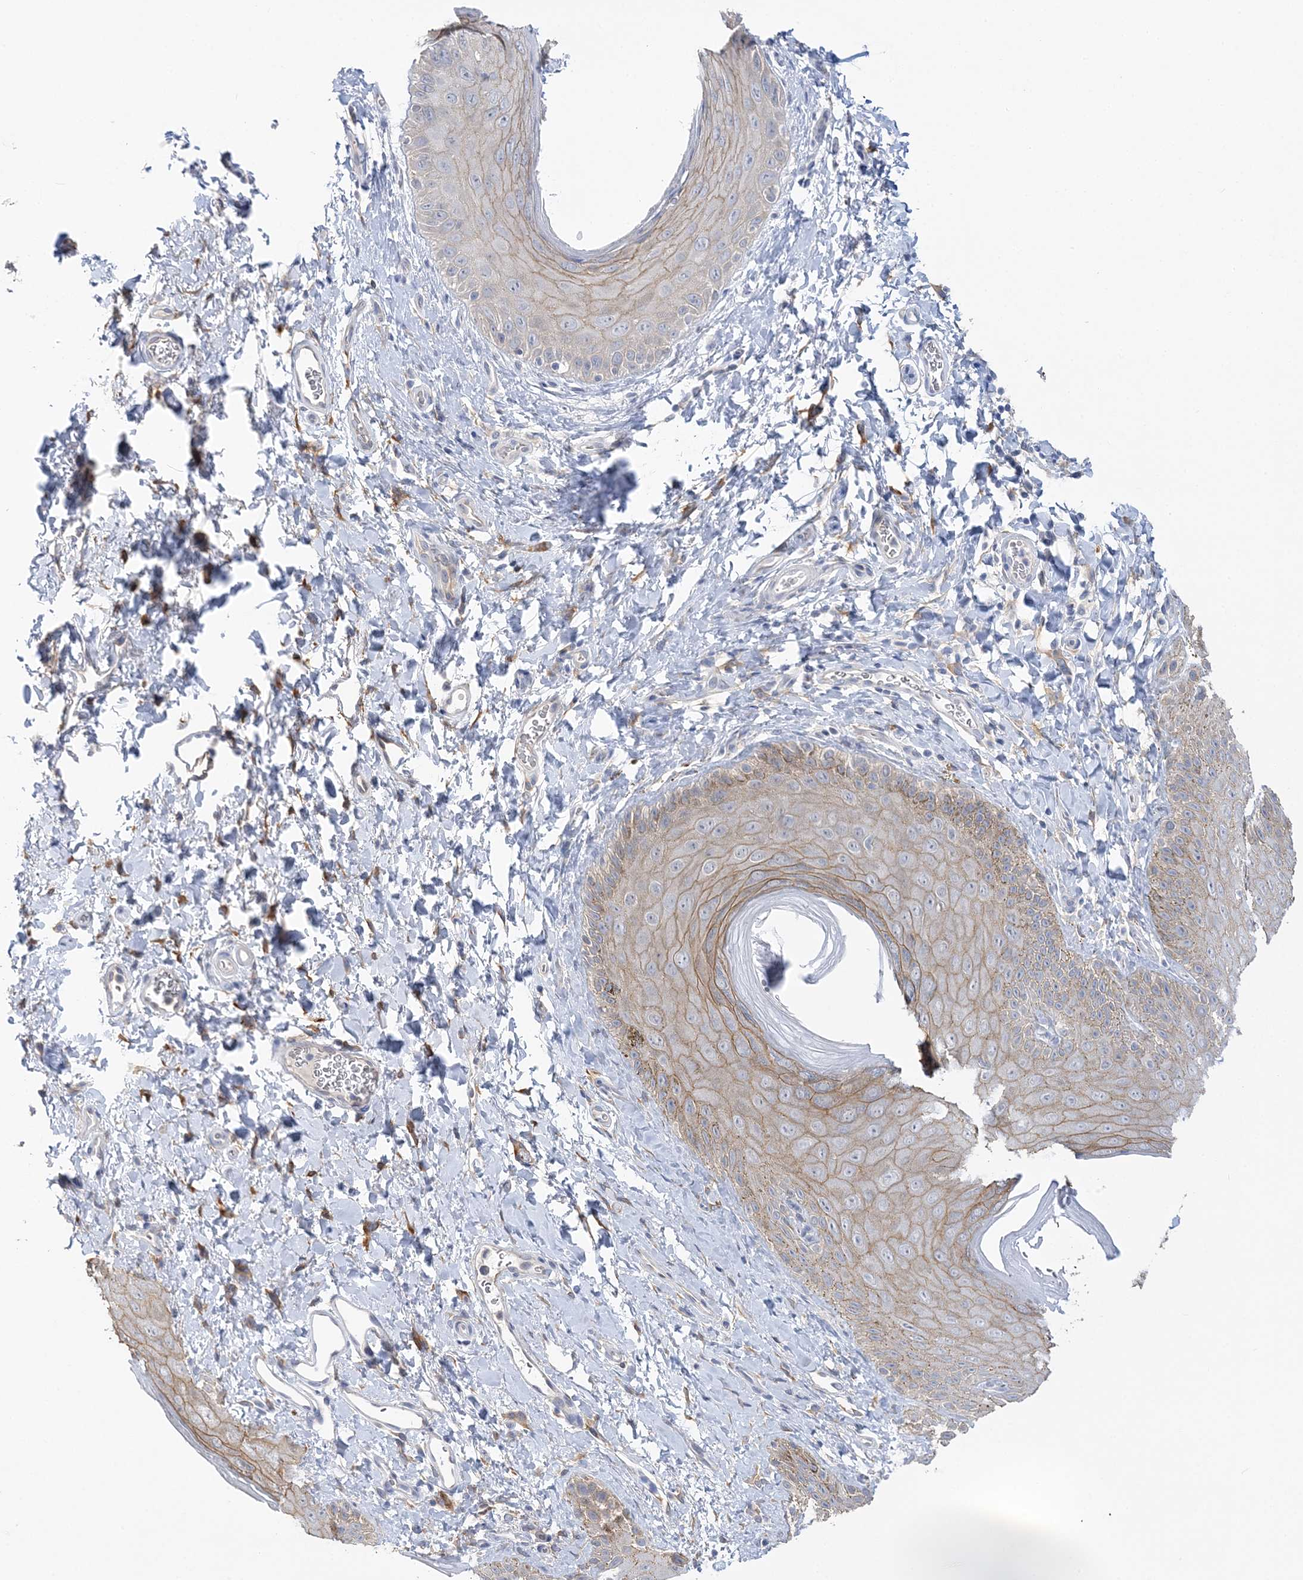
{"staining": {"intensity": "moderate", "quantity": "<25%", "location": "cytoplasmic/membranous"}, "tissue": "skin", "cell_type": "Epidermal cells", "image_type": "normal", "snomed": [{"axis": "morphology", "description": "Normal tissue, NOS"}, {"axis": "topography", "description": "Anal"}], "caption": "Benign skin demonstrates moderate cytoplasmic/membranous positivity in about <25% of epidermal cells, visualized by immunohistochemistry. Nuclei are stained in blue.", "gene": "RPEL1", "patient": {"sex": "male", "age": 44}}